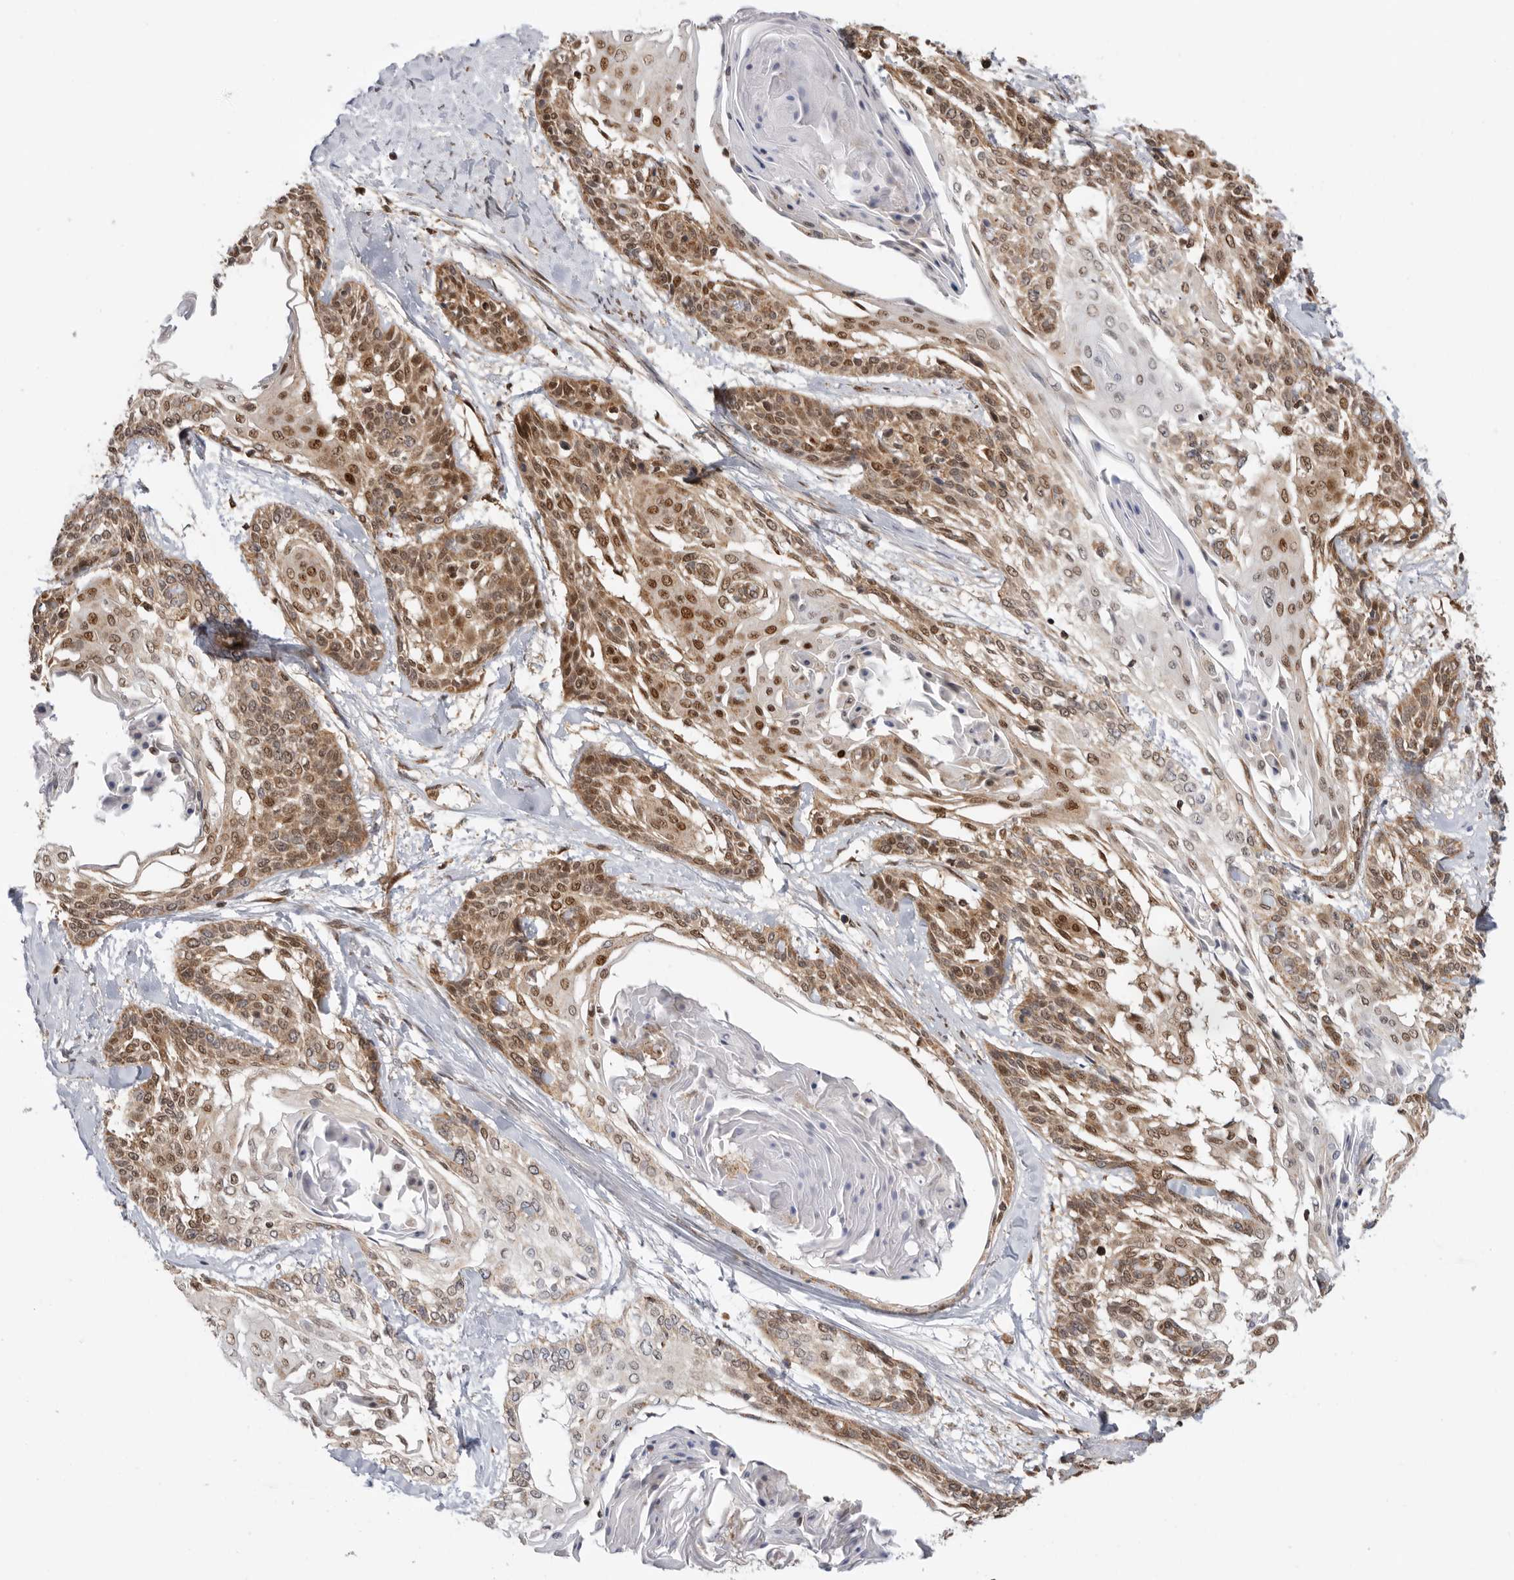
{"staining": {"intensity": "moderate", "quantity": ">75%", "location": "cytoplasmic/membranous,nuclear"}, "tissue": "cervical cancer", "cell_type": "Tumor cells", "image_type": "cancer", "snomed": [{"axis": "morphology", "description": "Squamous cell carcinoma, NOS"}, {"axis": "topography", "description": "Cervix"}], "caption": "The immunohistochemical stain highlights moderate cytoplasmic/membranous and nuclear staining in tumor cells of cervical cancer tissue. The staining was performed using DAB, with brown indicating positive protein expression. Nuclei are stained blue with hematoxylin.", "gene": "DCAF8", "patient": {"sex": "female", "age": 57}}